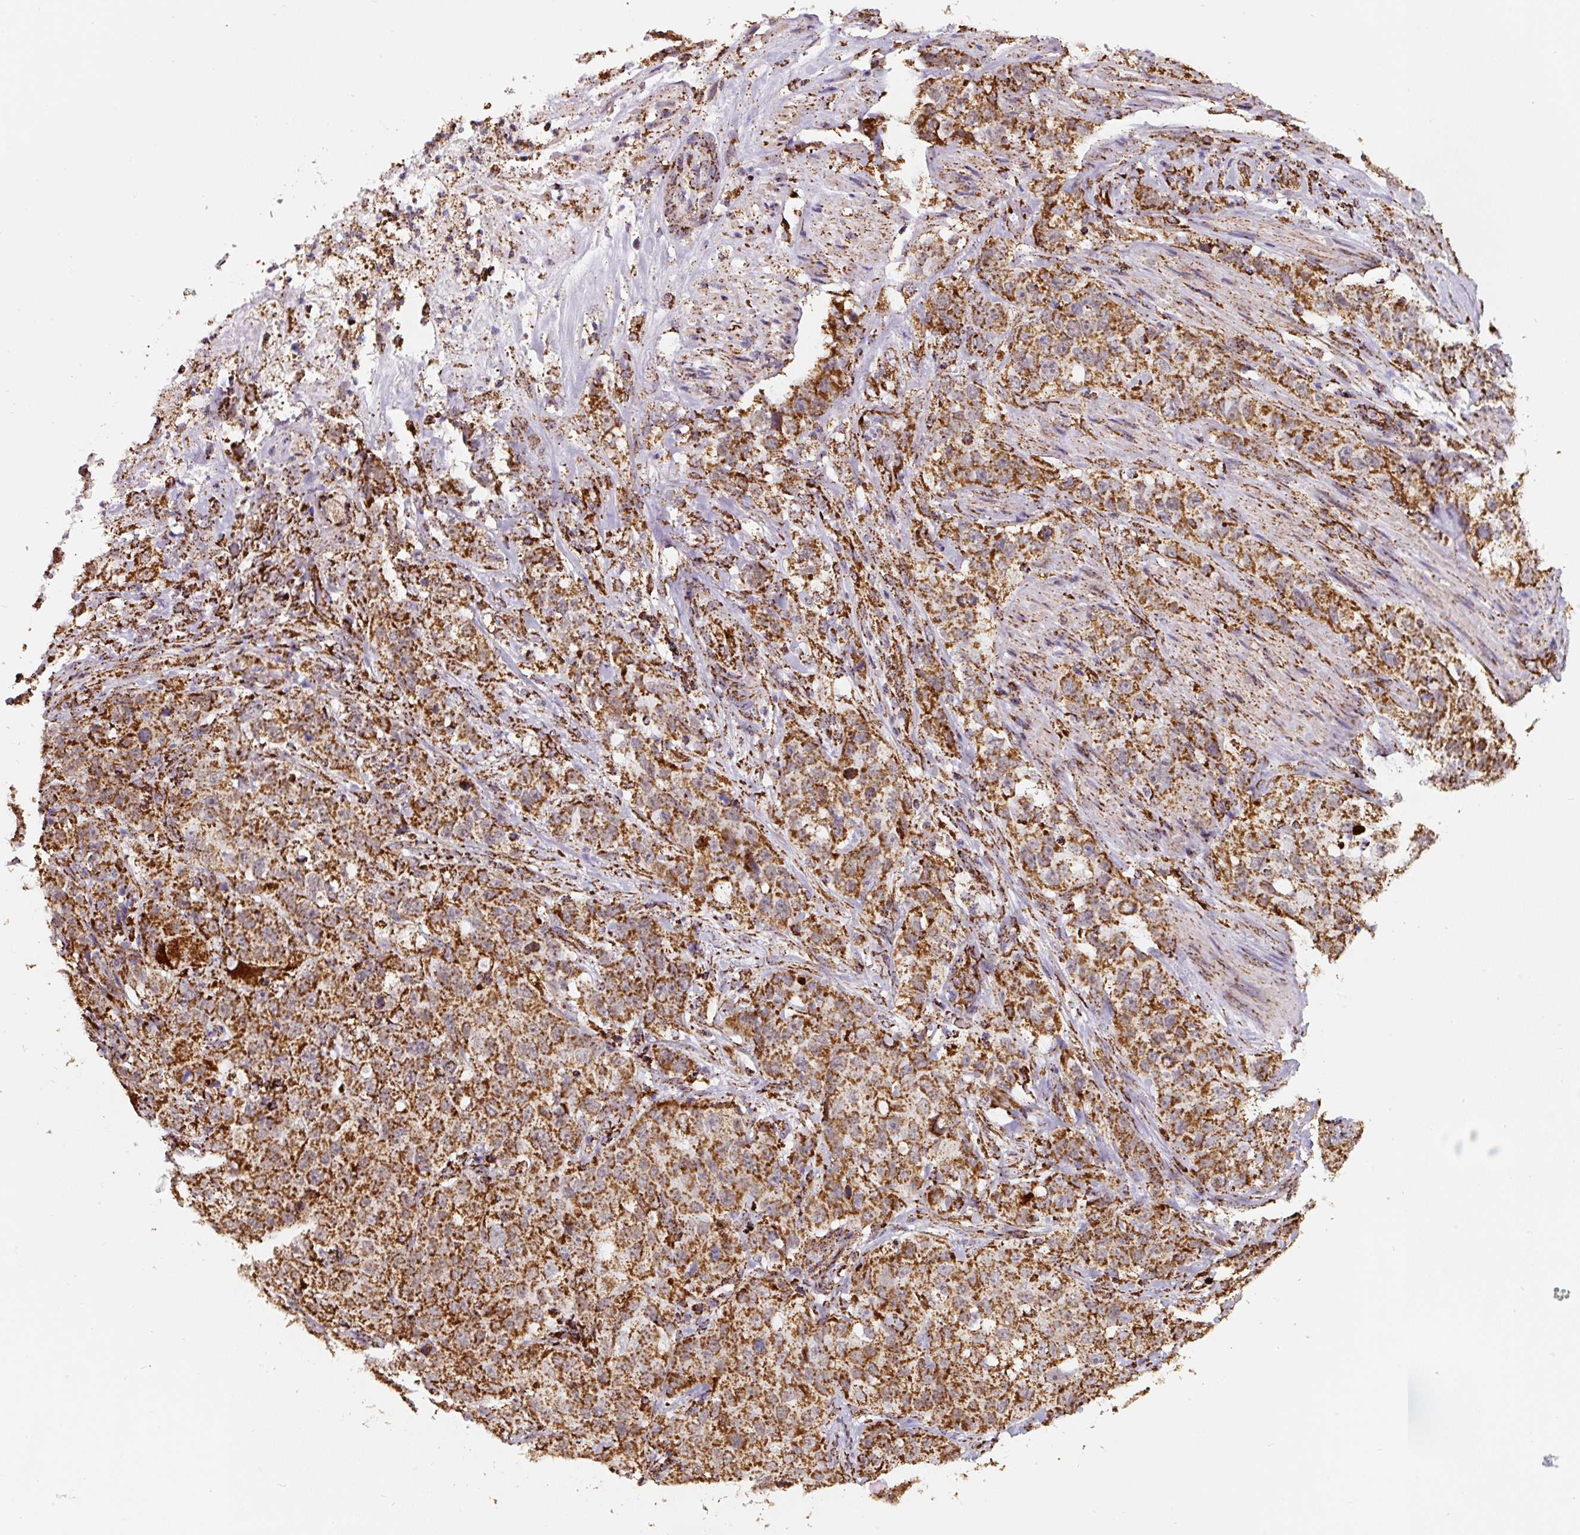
{"staining": {"intensity": "strong", "quantity": ">75%", "location": "cytoplasmic/membranous"}, "tissue": "stomach cancer", "cell_type": "Tumor cells", "image_type": "cancer", "snomed": [{"axis": "morphology", "description": "Adenocarcinoma, NOS"}, {"axis": "topography", "description": "Stomach"}], "caption": "DAB (3,3'-diaminobenzidine) immunohistochemical staining of stomach cancer displays strong cytoplasmic/membranous protein expression in approximately >75% of tumor cells. The staining was performed using DAB (3,3'-diaminobenzidine) to visualize the protein expression in brown, while the nuclei were stained in blue with hematoxylin (Magnification: 20x).", "gene": "ATP5F1A", "patient": {"sex": "male", "age": 48}}